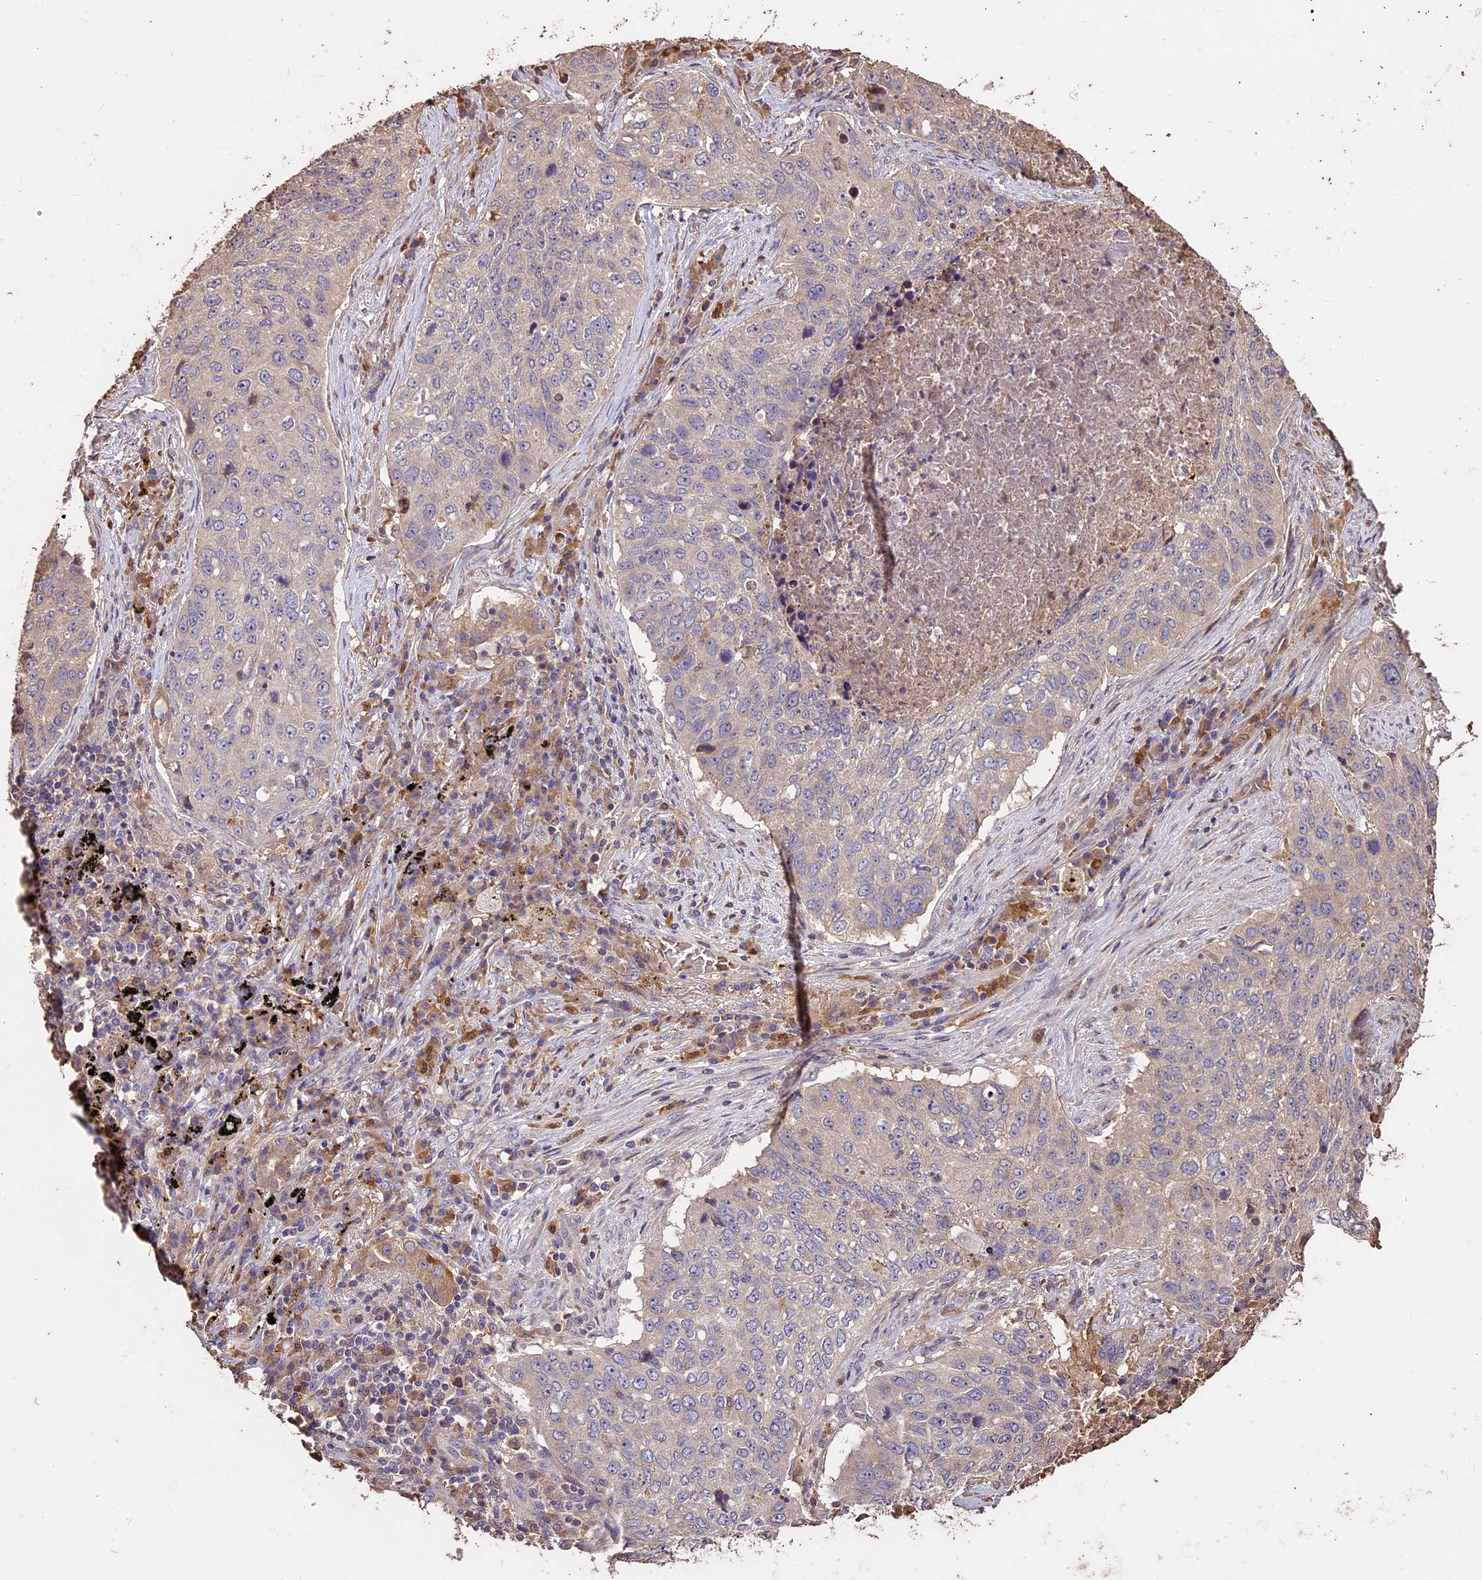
{"staining": {"intensity": "negative", "quantity": "none", "location": "none"}, "tissue": "lung cancer", "cell_type": "Tumor cells", "image_type": "cancer", "snomed": [{"axis": "morphology", "description": "Squamous cell carcinoma, NOS"}, {"axis": "topography", "description": "Lung"}], "caption": "A histopathology image of lung cancer stained for a protein exhibits no brown staining in tumor cells.", "gene": "CRLF1", "patient": {"sex": "female", "age": 63}}